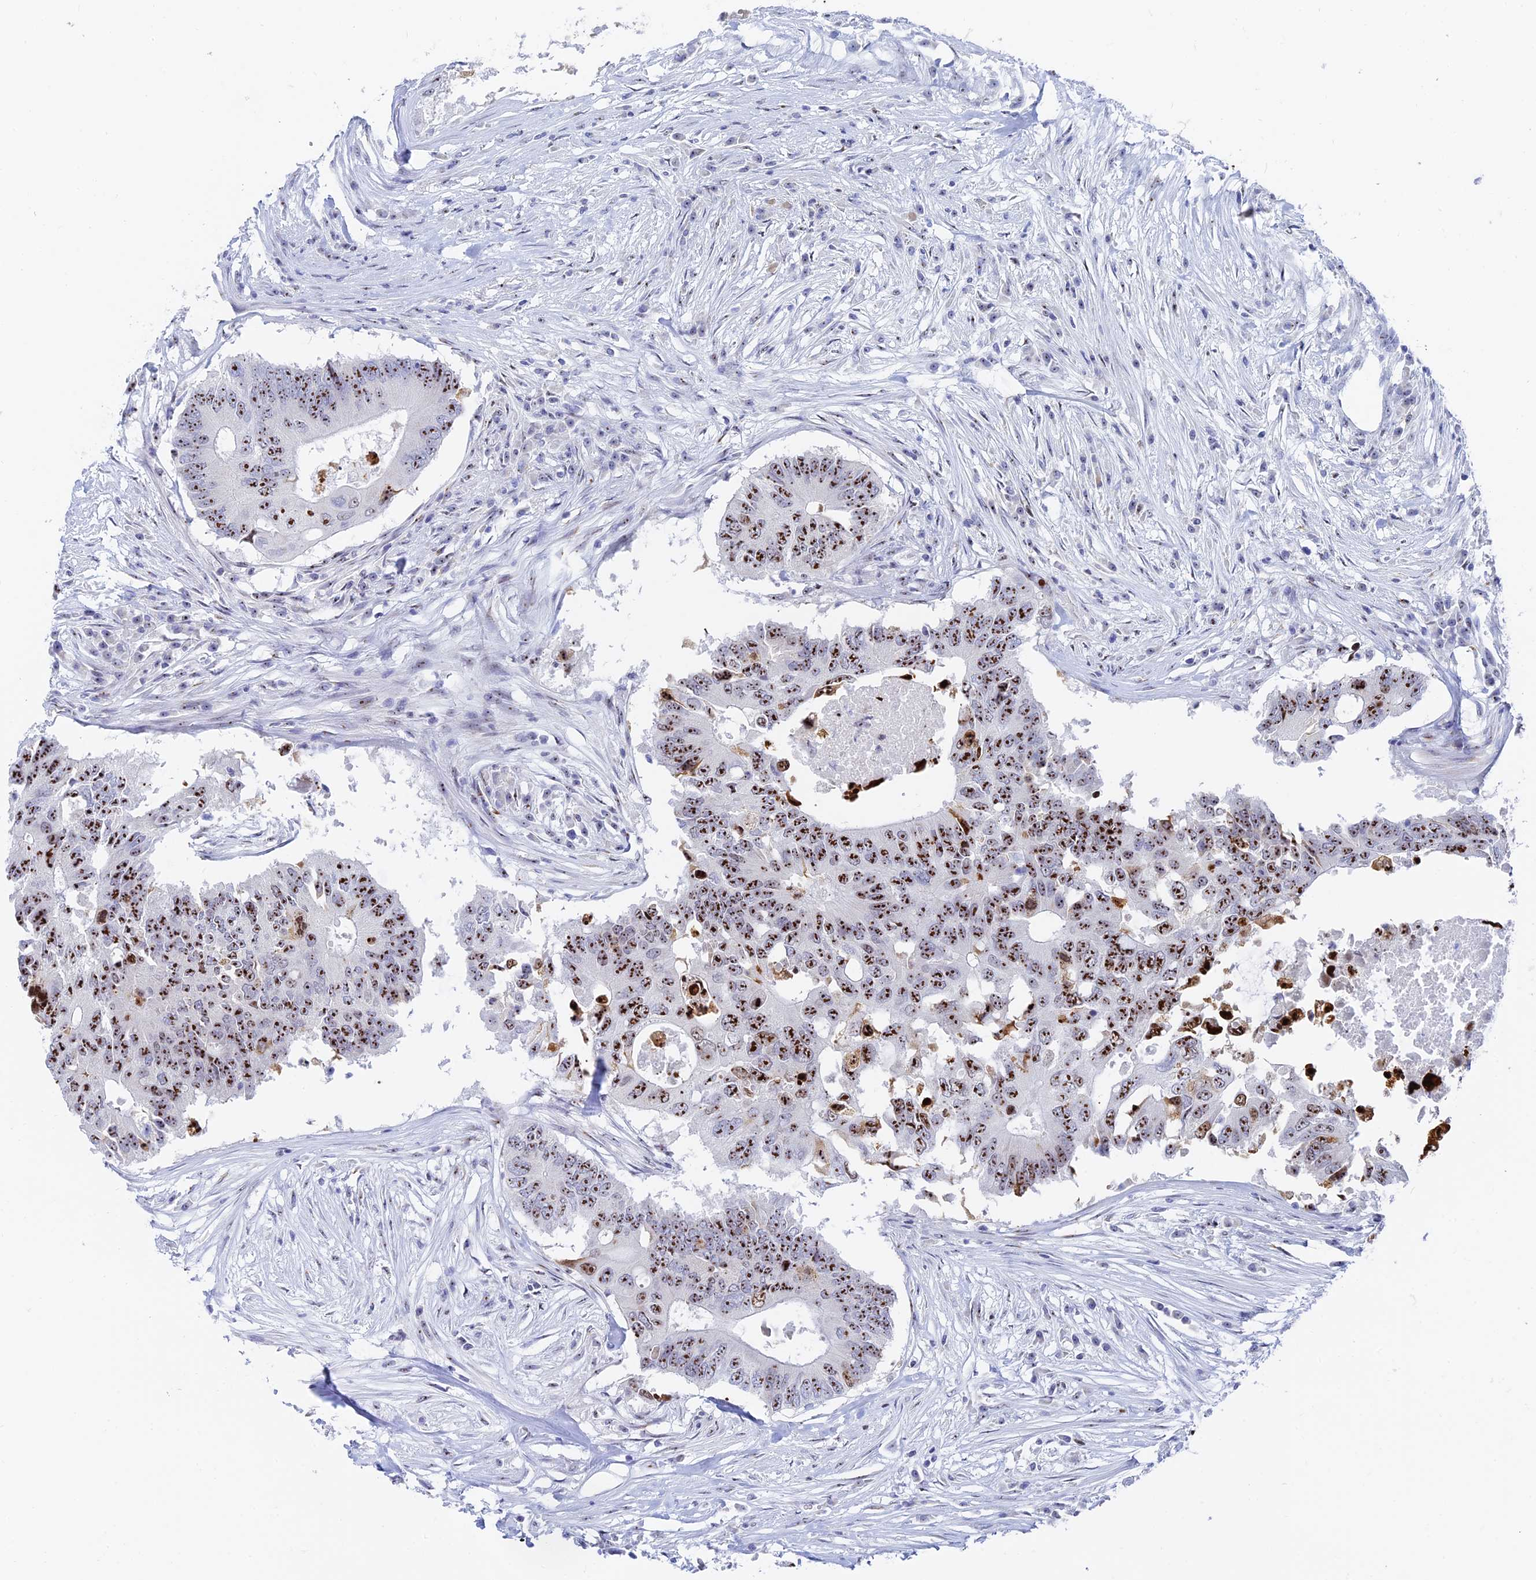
{"staining": {"intensity": "strong", "quantity": ">75%", "location": "nuclear"}, "tissue": "colorectal cancer", "cell_type": "Tumor cells", "image_type": "cancer", "snomed": [{"axis": "morphology", "description": "Adenocarcinoma, NOS"}, {"axis": "topography", "description": "Colon"}], "caption": "Colorectal adenocarcinoma stained with IHC demonstrates strong nuclear staining in about >75% of tumor cells. The protein is stained brown, and the nuclei are stained in blue (DAB (3,3'-diaminobenzidine) IHC with brightfield microscopy, high magnification).", "gene": "RSL1D1", "patient": {"sex": "male", "age": 71}}